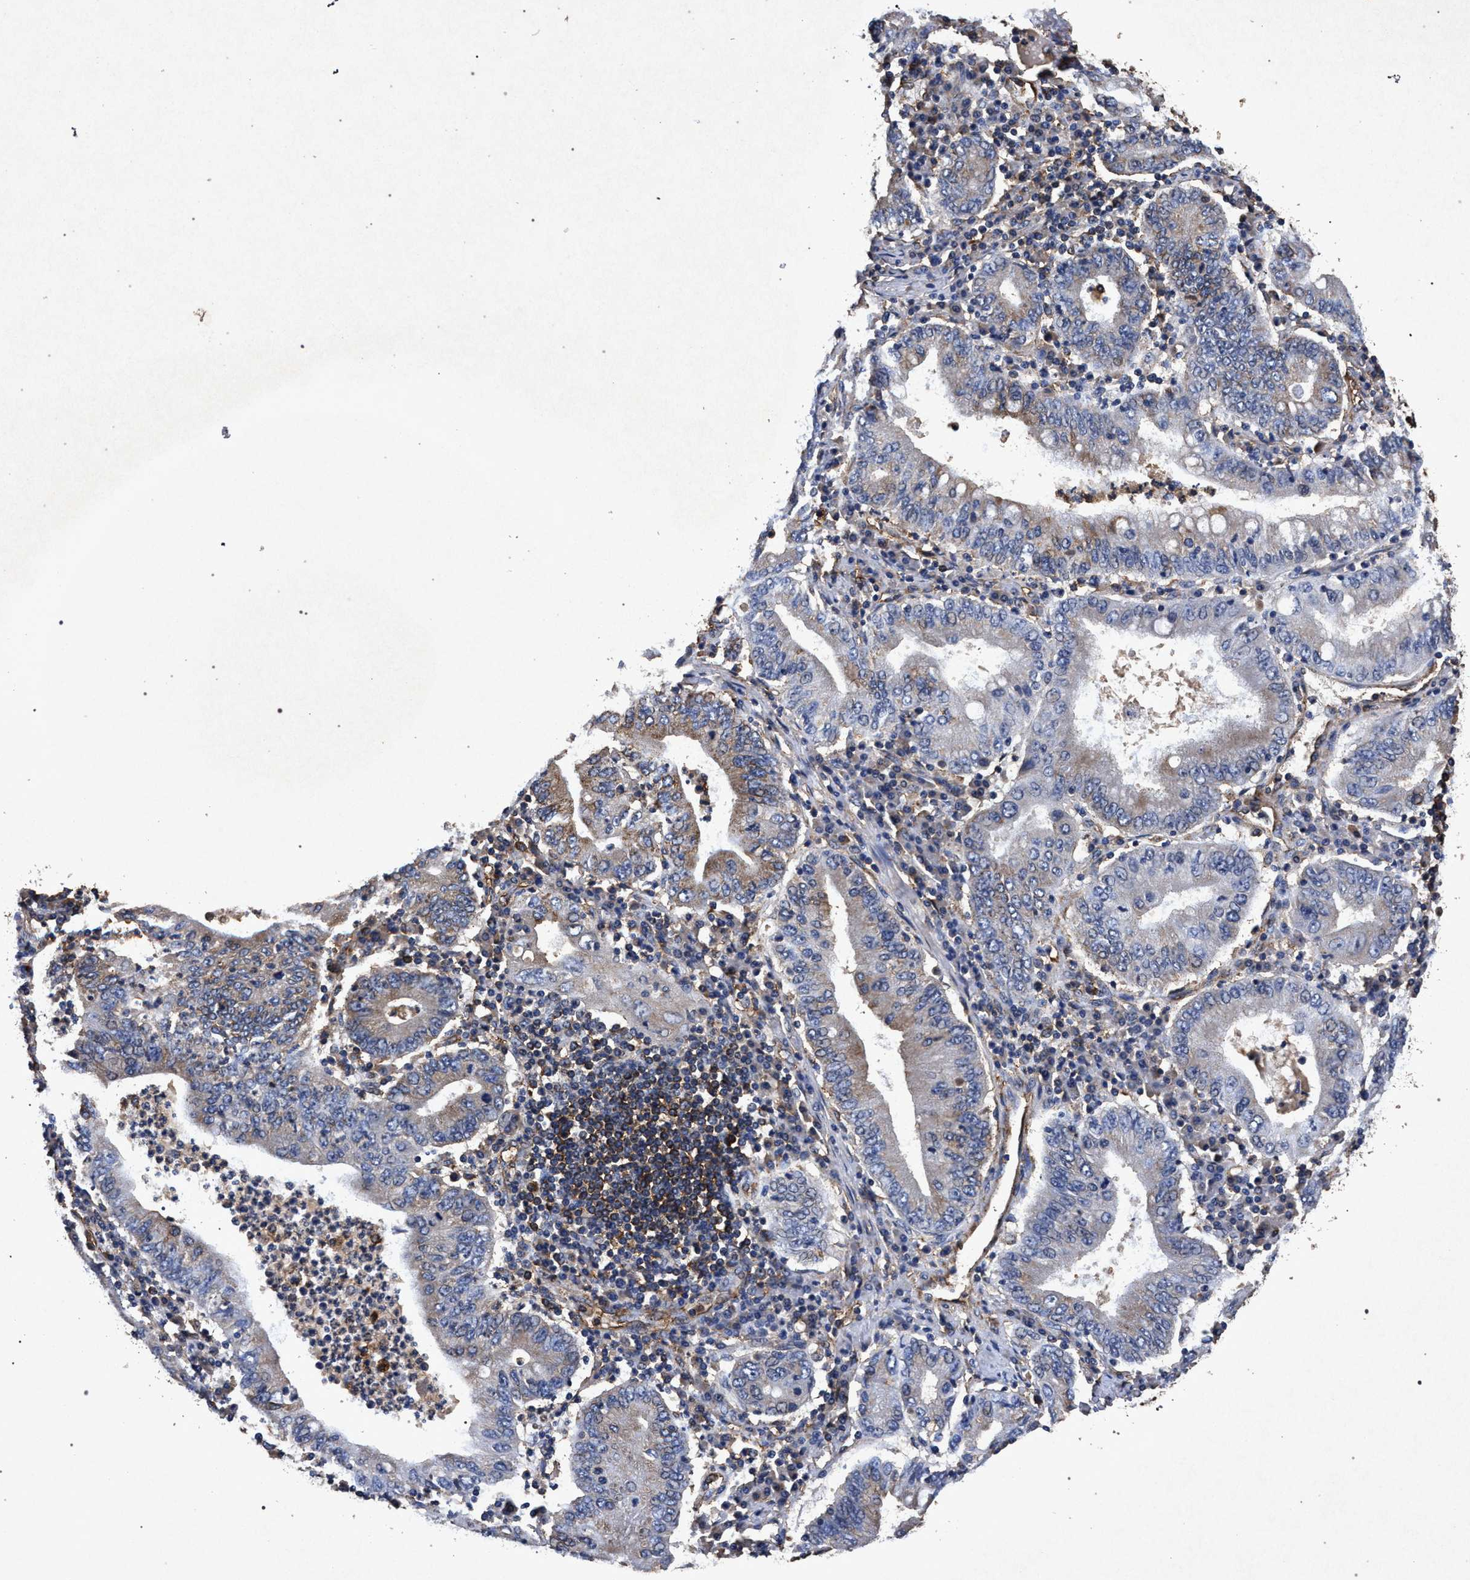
{"staining": {"intensity": "weak", "quantity": "<25%", "location": "cytoplasmic/membranous"}, "tissue": "stomach cancer", "cell_type": "Tumor cells", "image_type": "cancer", "snomed": [{"axis": "morphology", "description": "Normal tissue, NOS"}, {"axis": "morphology", "description": "Adenocarcinoma, NOS"}, {"axis": "topography", "description": "Esophagus"}, {"axis": "topography", "description": "Stomach, upper"}, {"axis": "topography", "description": "Peripheral nerve tissue"}], "caption": "High power microscopy photomicrograph of an immunohistochemistry (IHC) micrograph of stomach adenocarcinoma, revealing no significant expression in tumor cells.", "gene": "MARCKS", "patient": {"sex": "male", "age": 62}}